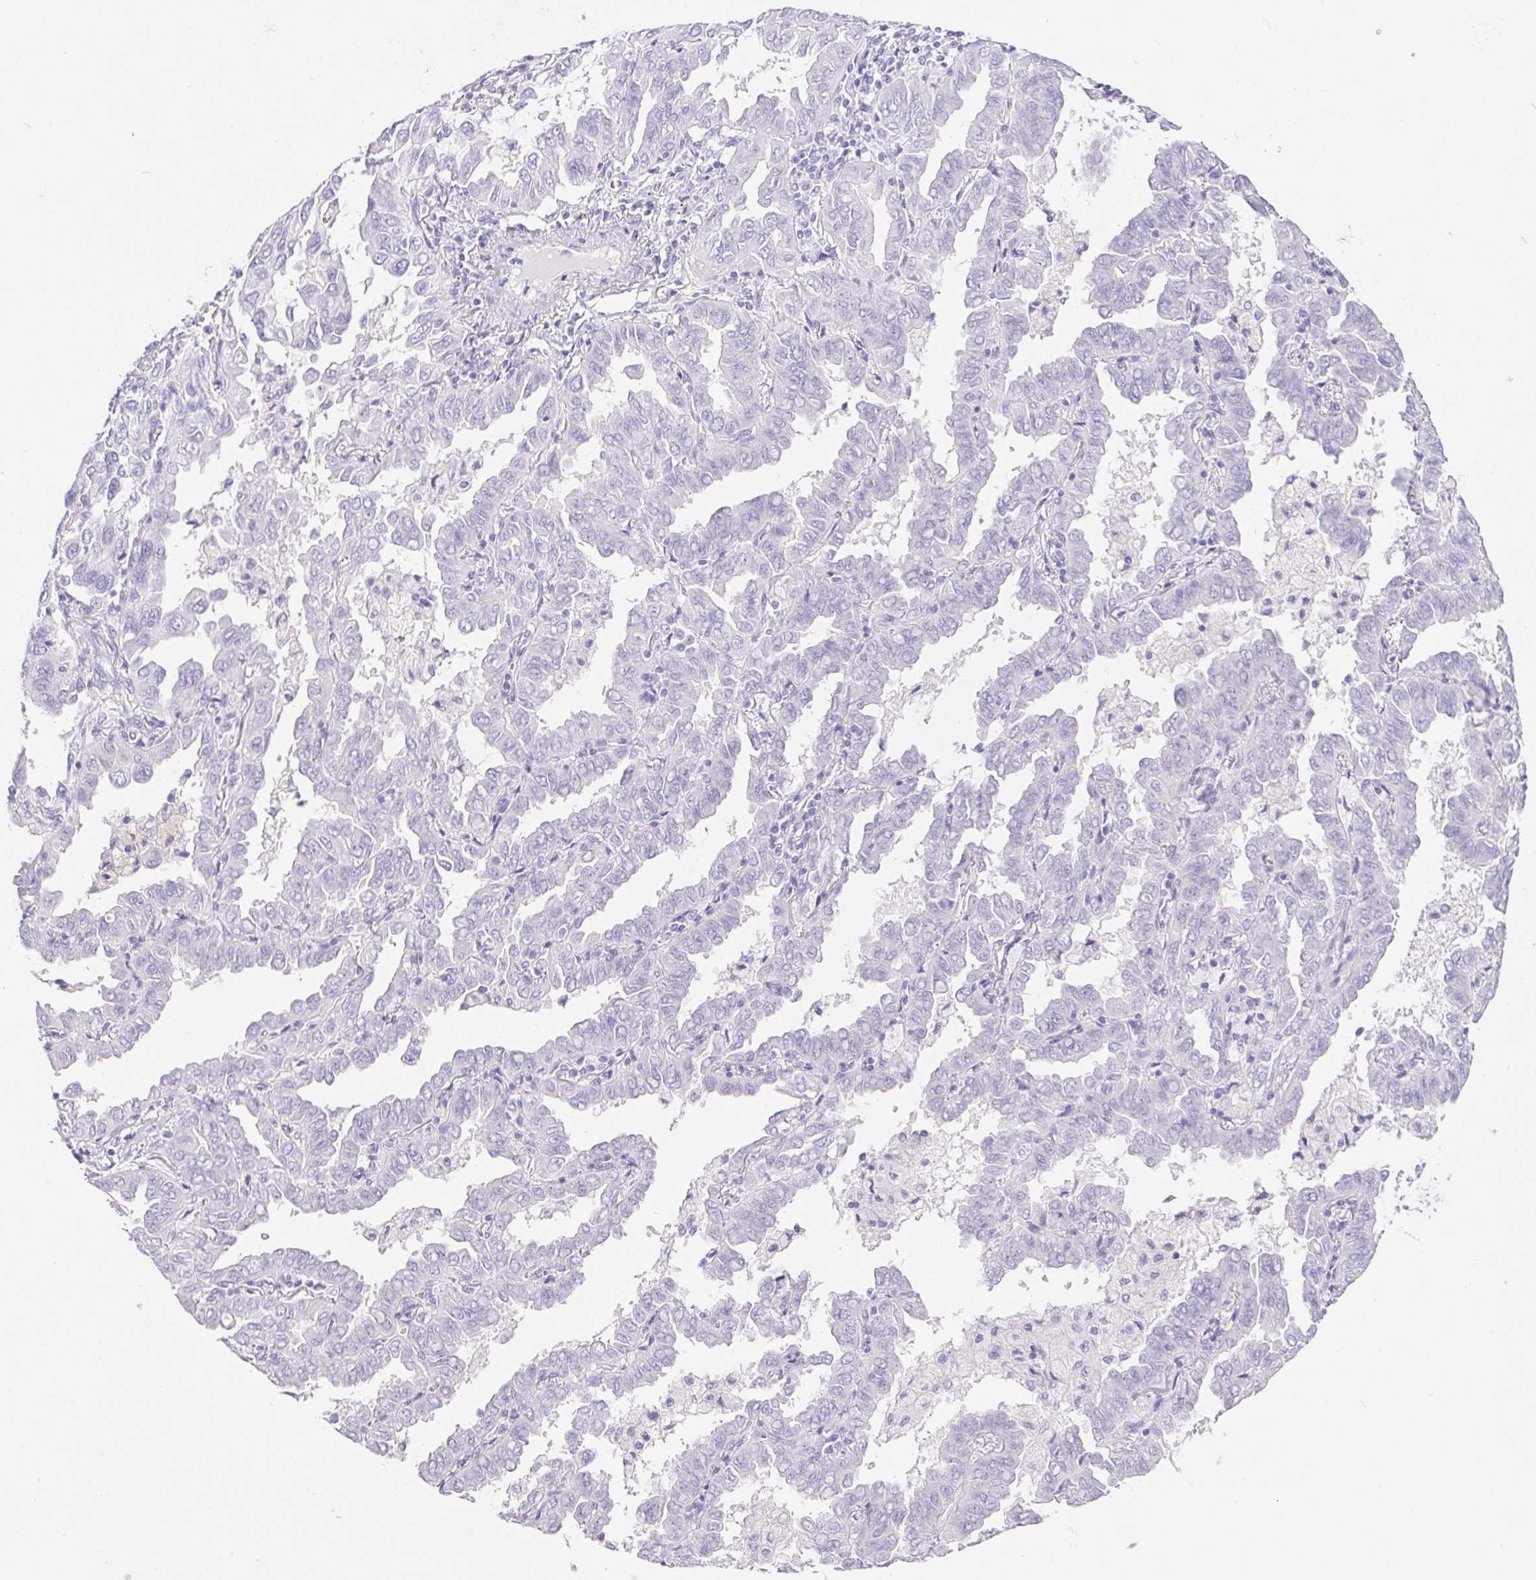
{"staining": {"intensity": "negative", "quantity": "none", "location": "none"}, "tissue": "lung cancer", "cell_type": "Tumor cells", "image_type": "cancer", "snomed": [{"axis": "morphology", "description": "Adenocarcinoma, NOS"}, {"axis": "topography", "description": "Lung"}], "caption": "The micrograph shows no staining of tumor cells in lung cancer.", "gene": "PNLIP", "patient": {"sex": "male", "age": 64}}